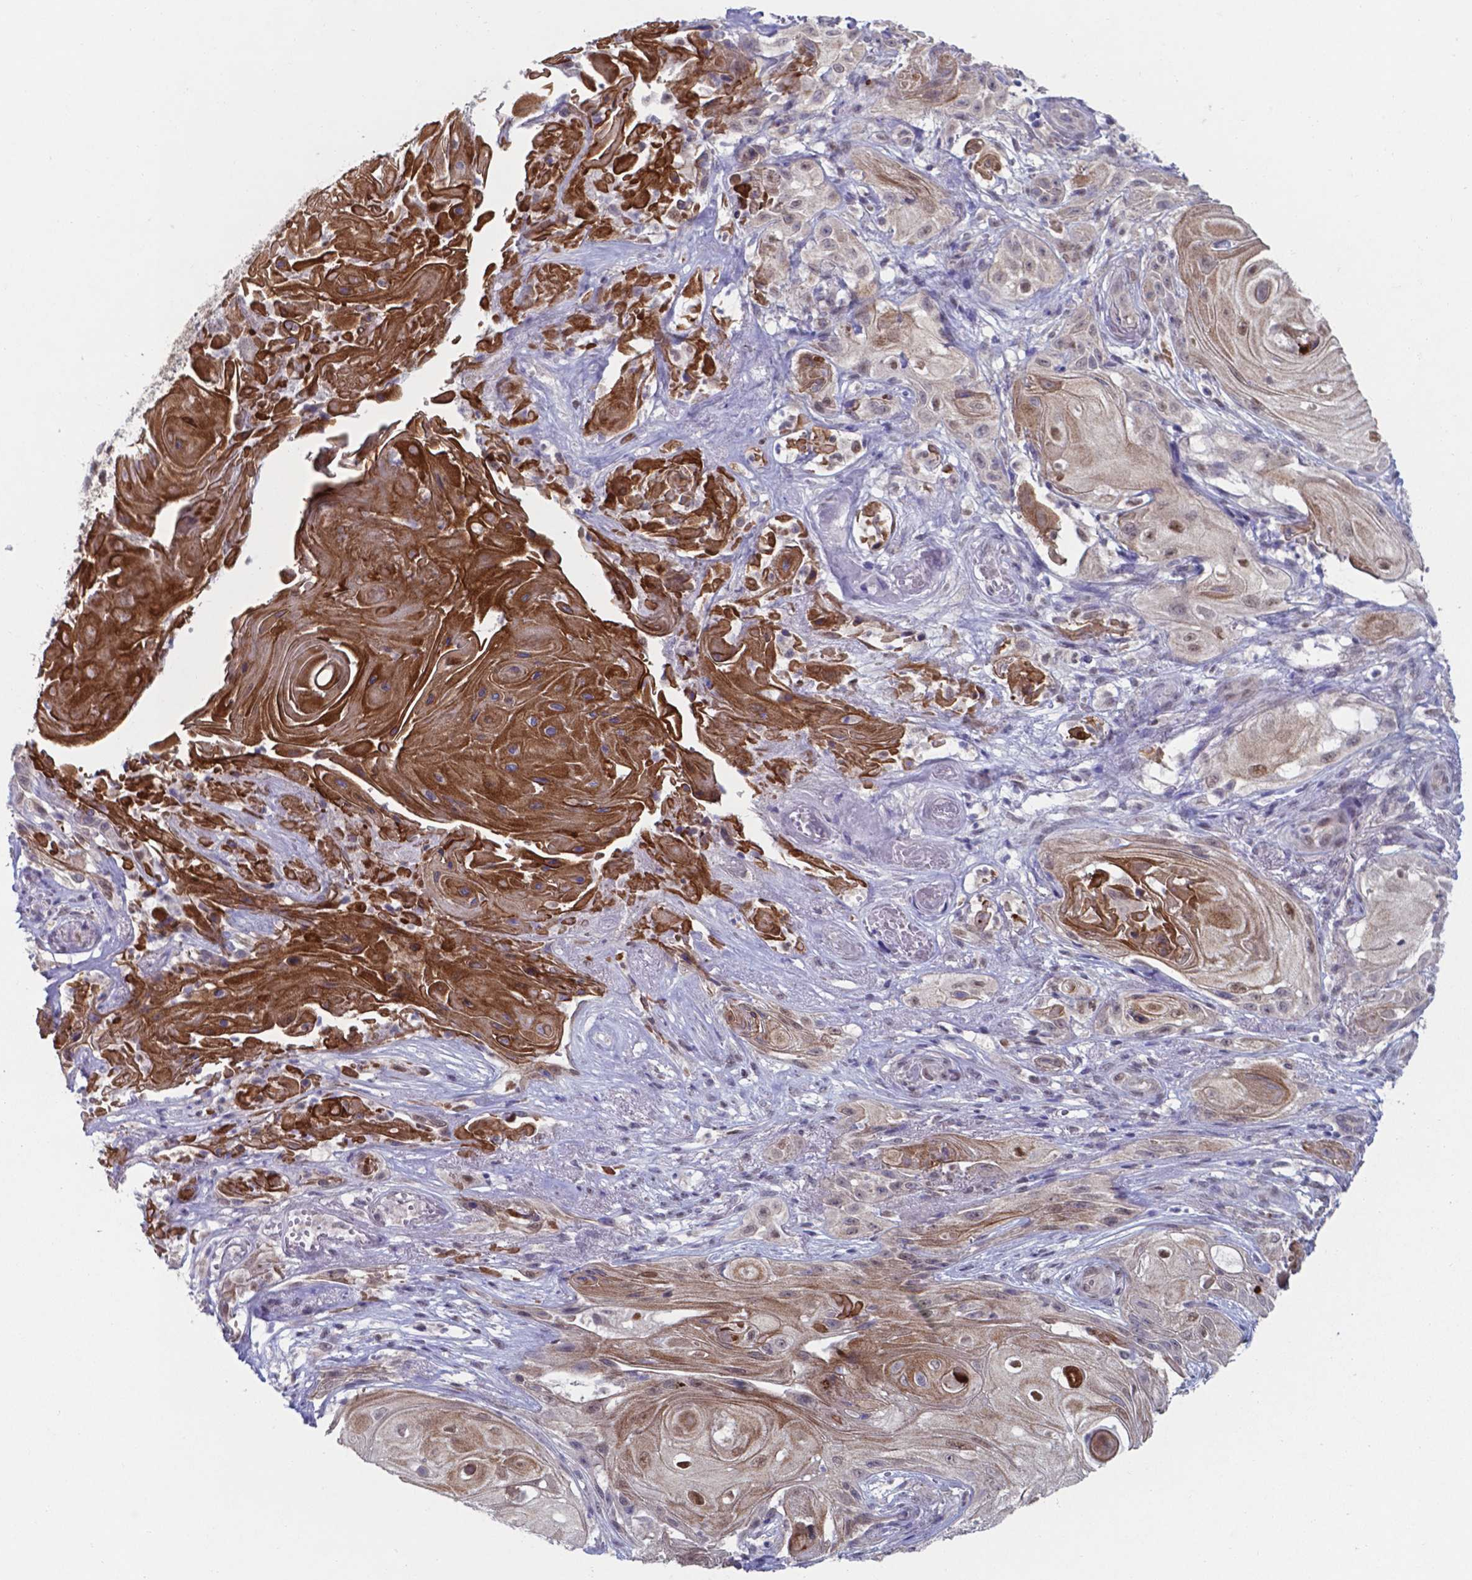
{"staining": {"intensity": "moderate", "quantity": ">75%", "location": "cytoplasmic/membranous,nuclear"}, "tissue": "skin cancer", "cell_type": "Tumor cells", "image_type": "cancer", "snomed": [{"axis": "morphology", "description": "Squamous cell carcinoma, NOS"}, {"axis": "topography", "description": "Skin"}], "caption": "This is an image of immunohistochemistry staining of squamous cell carcinoma (skin), which shows moderate expression in the cytoplasmic/membranous and nuclear of tumor cells.", "gene": "UBE2E2", "patient": {"sex": "male", "age": 62}}